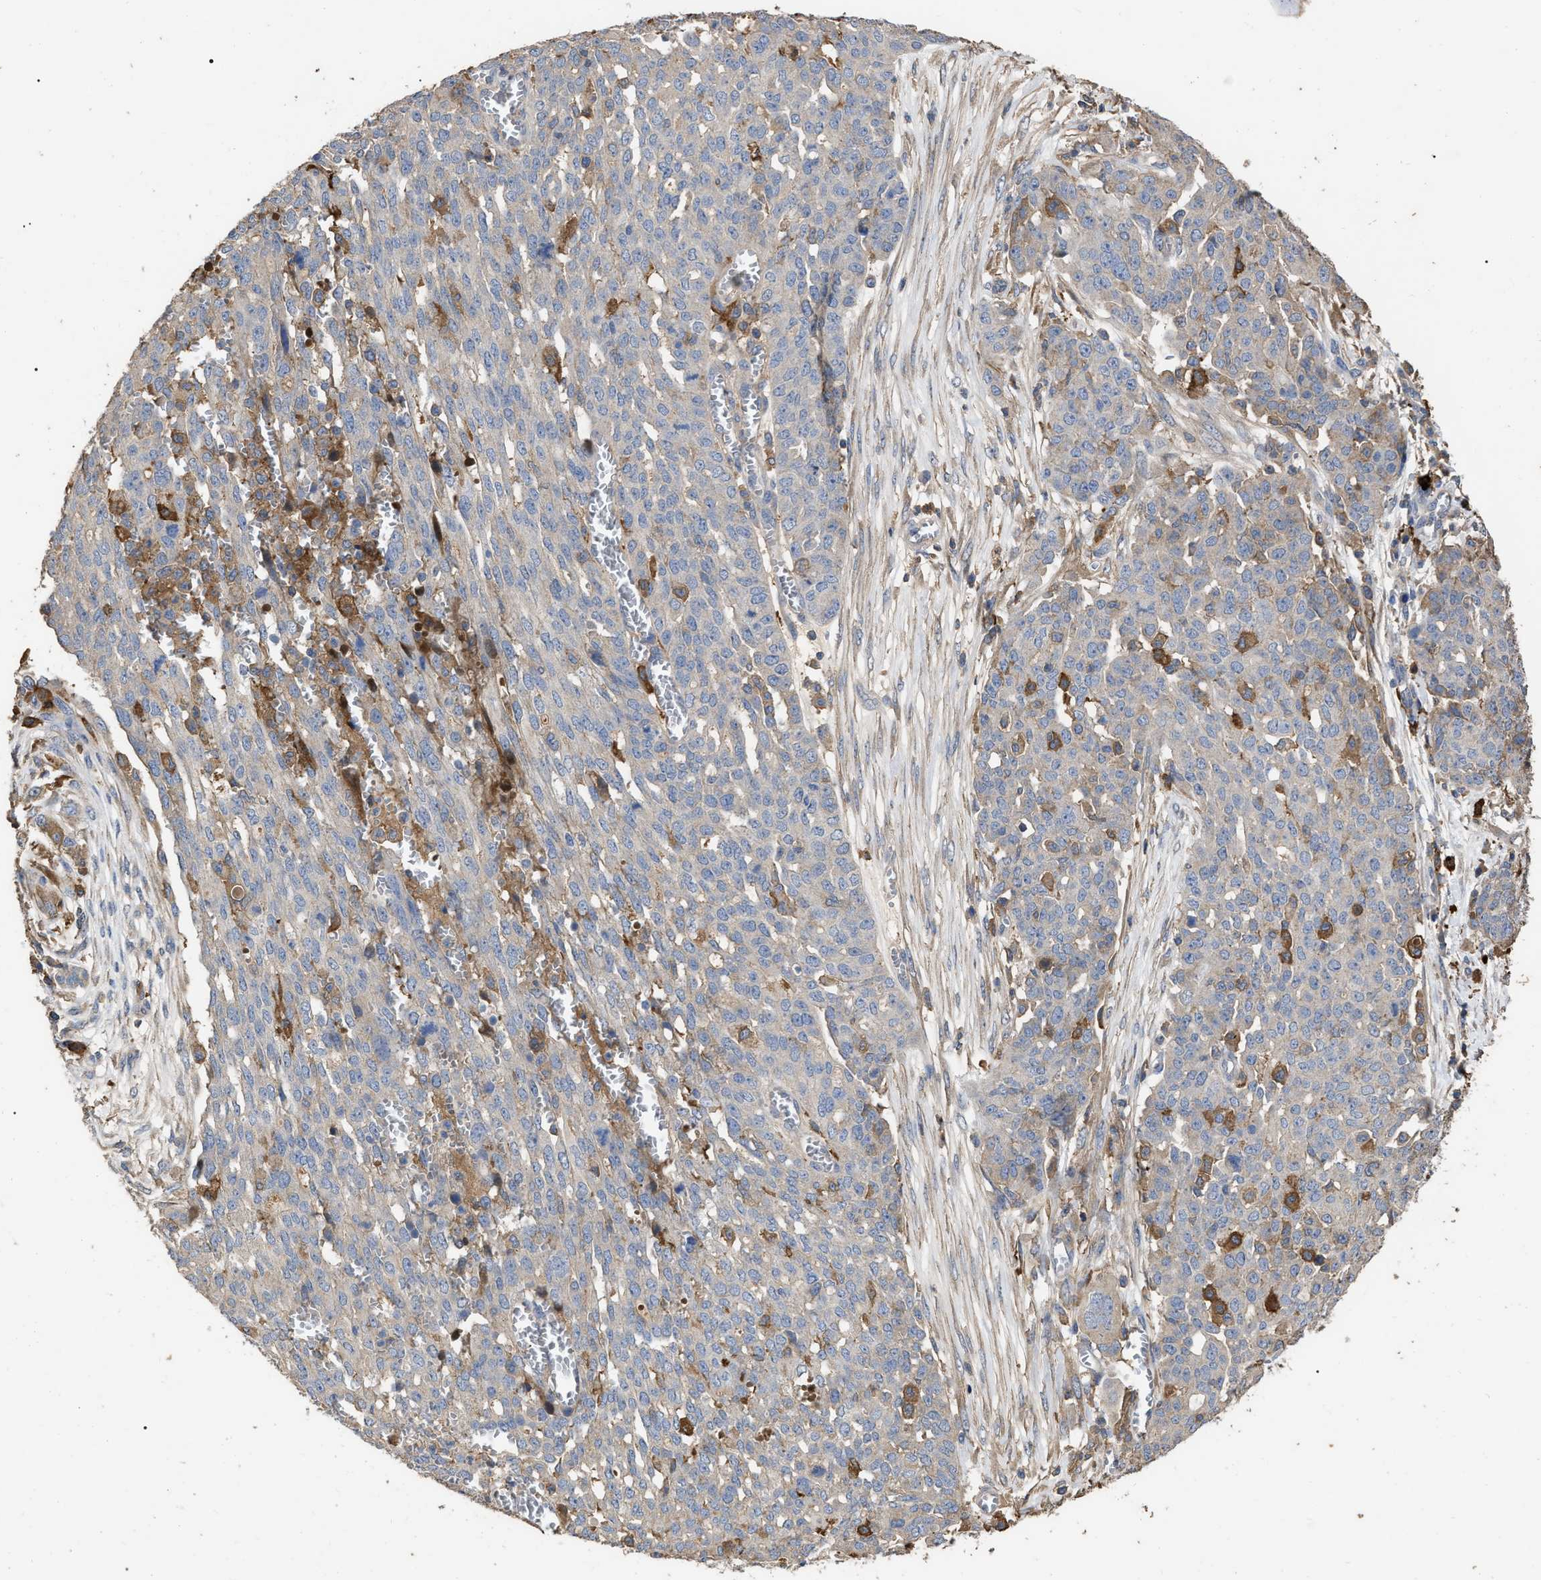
{"staining": {"intensity": "weak", "quantity": "<25%", "location": "cytoplasmic/membranous"}, "tissue": "ovarian cancer", "cell_type": "Tumor cells", "image_type": "cancer", "snomed": [{"axis": "morphology", "description": "Cystadenocarcinoma, serous, NOS"}, {"axis": "topography", "description": "Soft tissue"}, {"axis": "topography", "description": "Ovary"}], "caption": "Tumor cells are negative for brown protein staining in ovarian cancer.", "gene": "GPR179", "patient": {"sex": "female", "age": 57}}